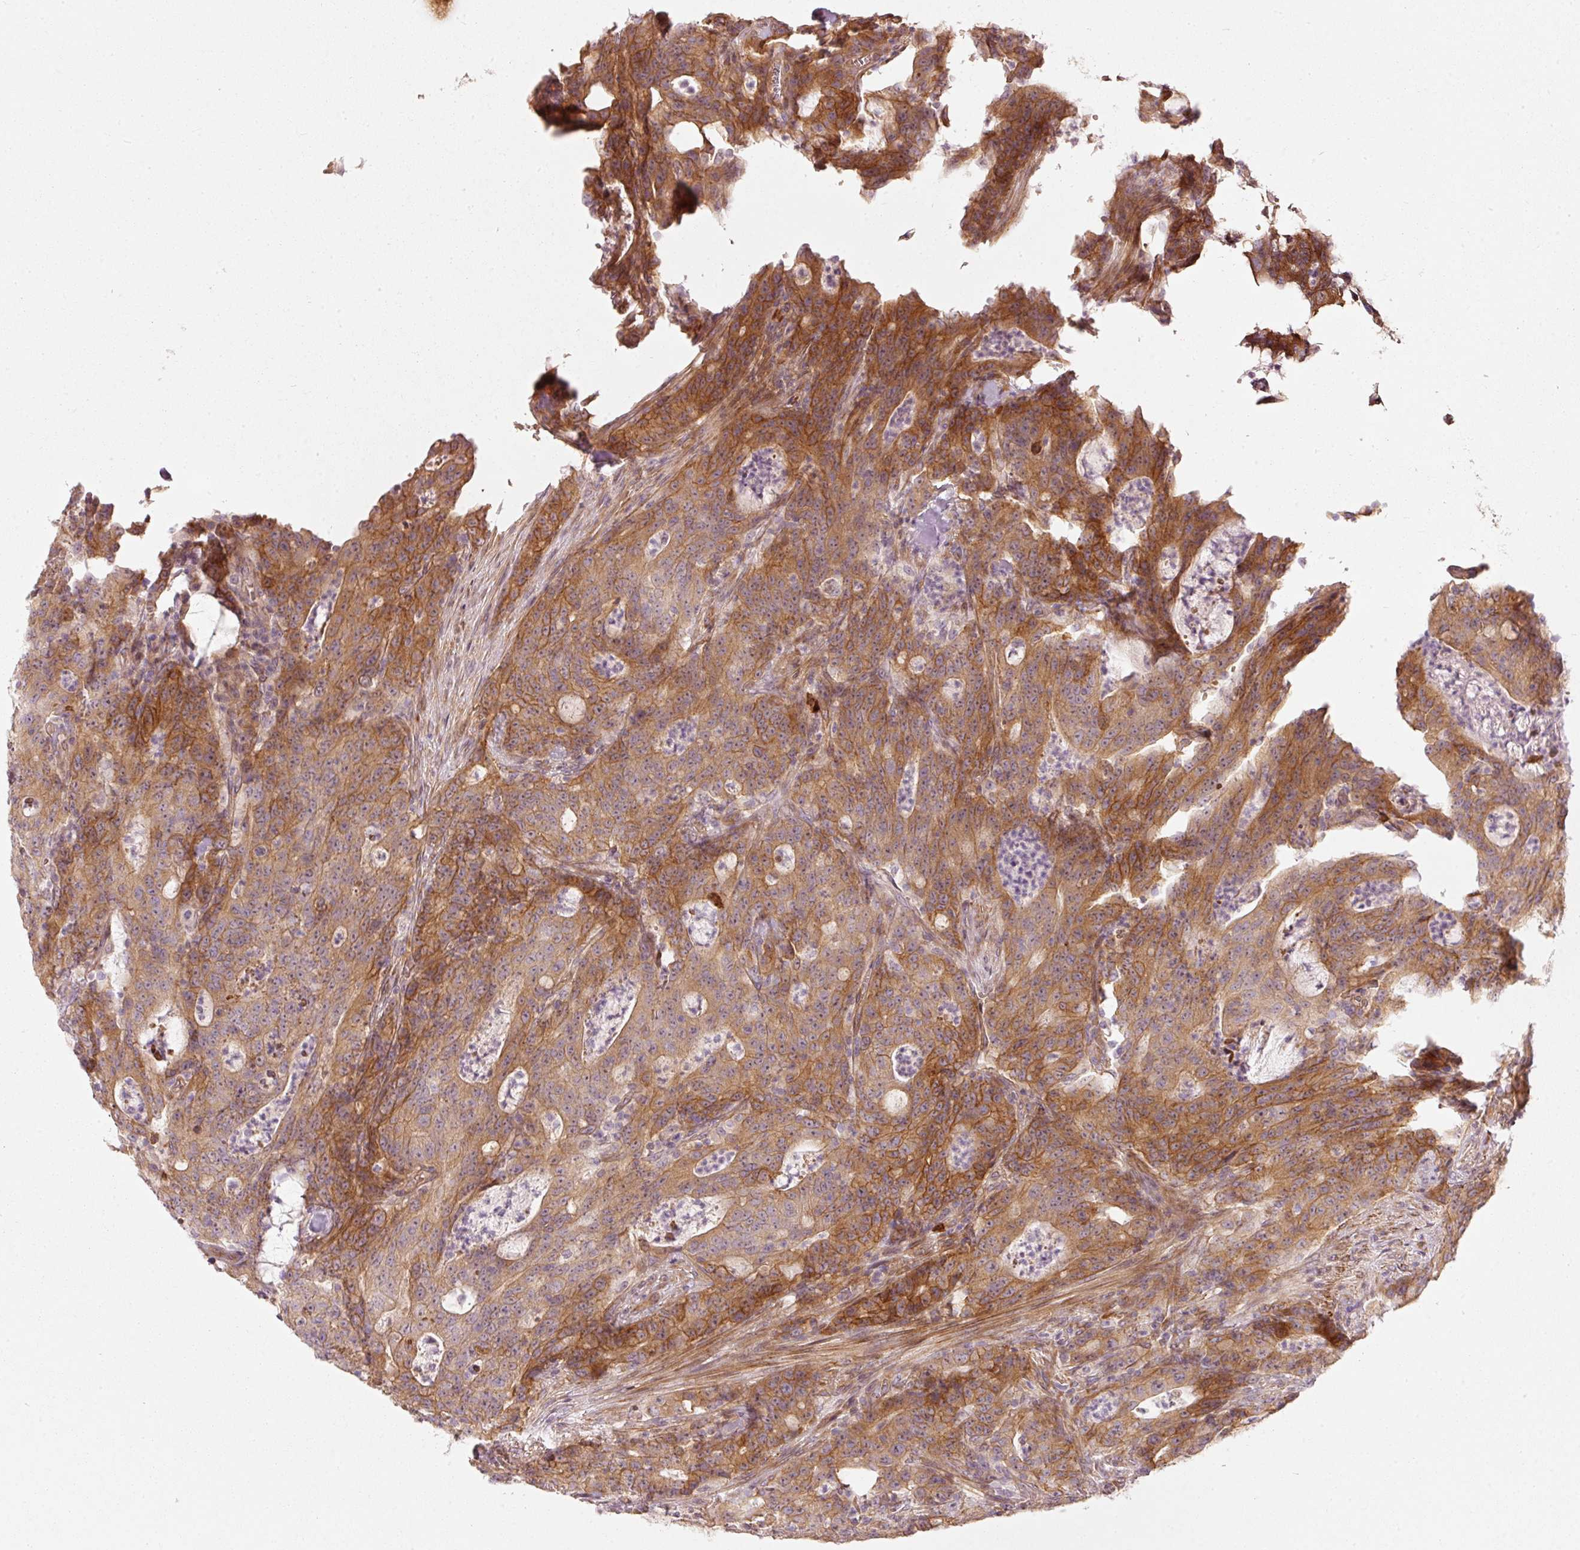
{"staining": {"intensity": "moderate", "quantity": ">75%", "location": "cytoplasmic/membranous"}, "tissue": "colorectal cancer", "cell_type": "Tumor cells", "image_type": "cancer", "snomed": [{"axis": "morphology", "description": "Adenocarcinoma, NOS"}, {"axis": "topography", "description": "Colon"}], "caption": "Tumor cells reveal medium levels of moderate cytoplasmic/membranous expression in approximately >75% of cells in human colorectal cancer.", "gene": "KCNQ1", "patient": {"sex": "male", "age": 83}}